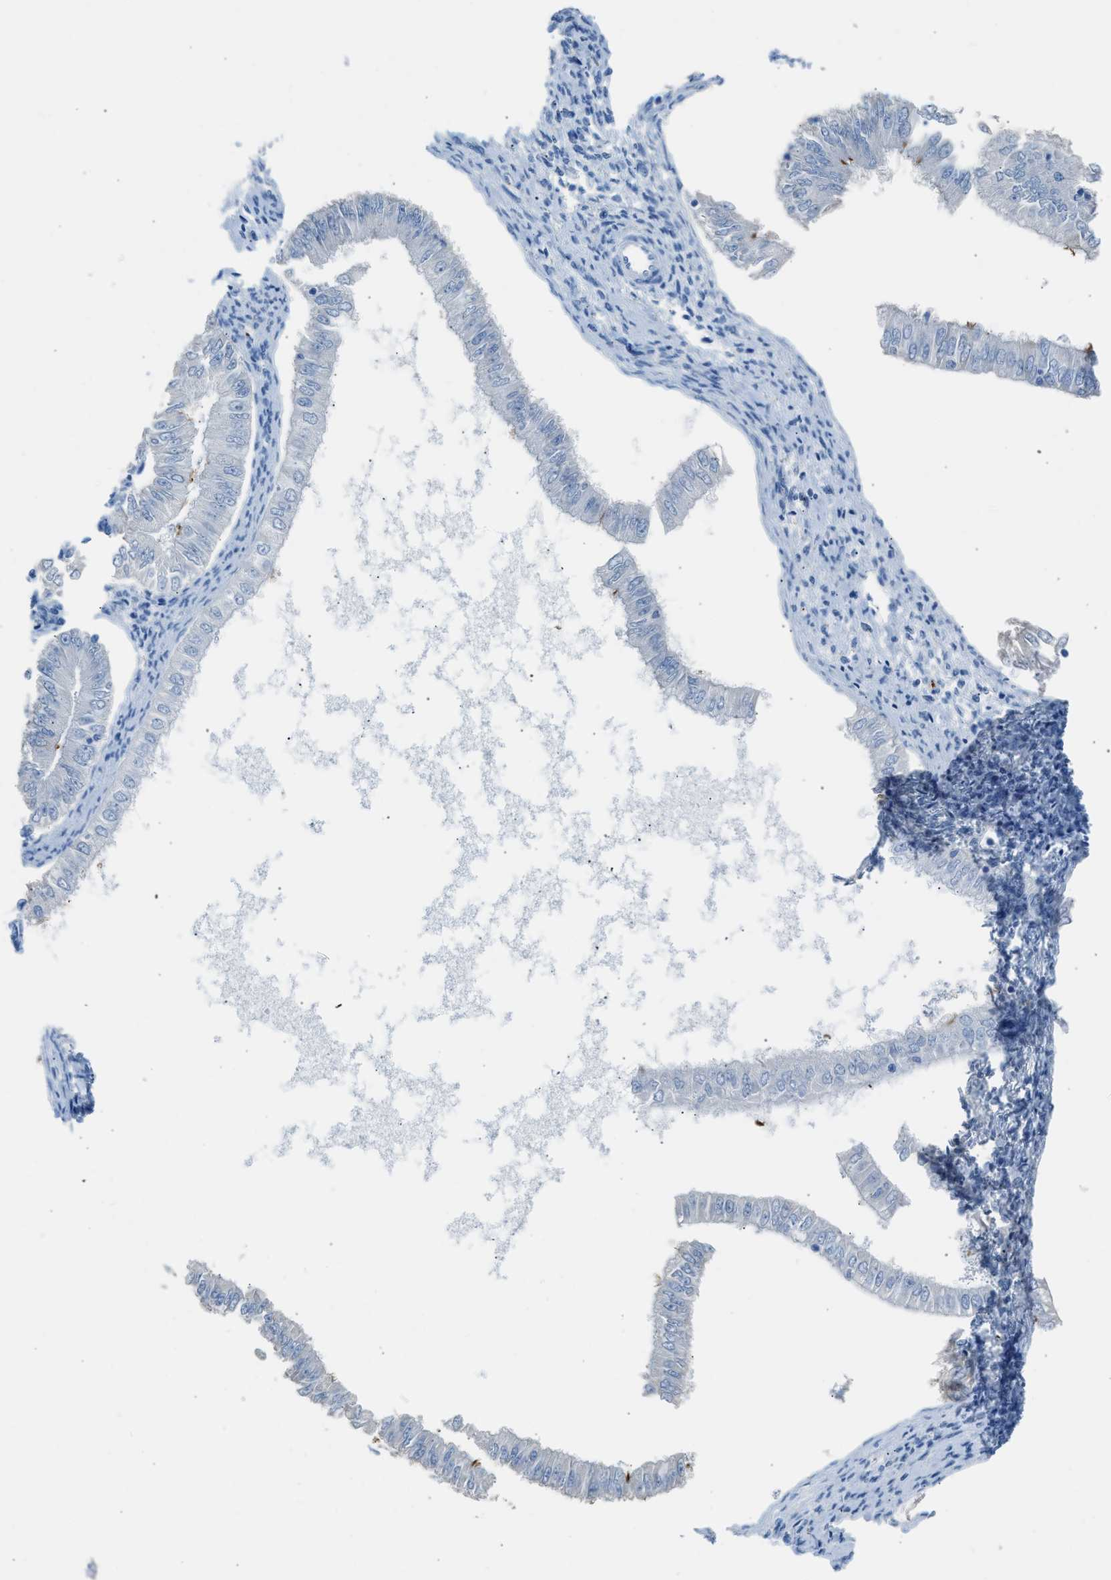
{"staining": {"intensity": "negative", "quantity": "none", "location": "none"}, "tissue": "endometrial cancer", "cell_type": "Tumor cells", "image_type": "cancer", "snomed": [{"axis": "morphology", "description": "Adenocarcinoma, NOS"}, {"axis": "topography", "description": "Endometrium"}], "caption": "This micrograph is of endometrial cancer stained with immunohistochemistry (IHC) to label a protein in brown with the nuclei are counter-stained blue. There is no staining in tumor cells.", "gene": "FAIM2", "patient": {"sex": "female", "age": 53}}